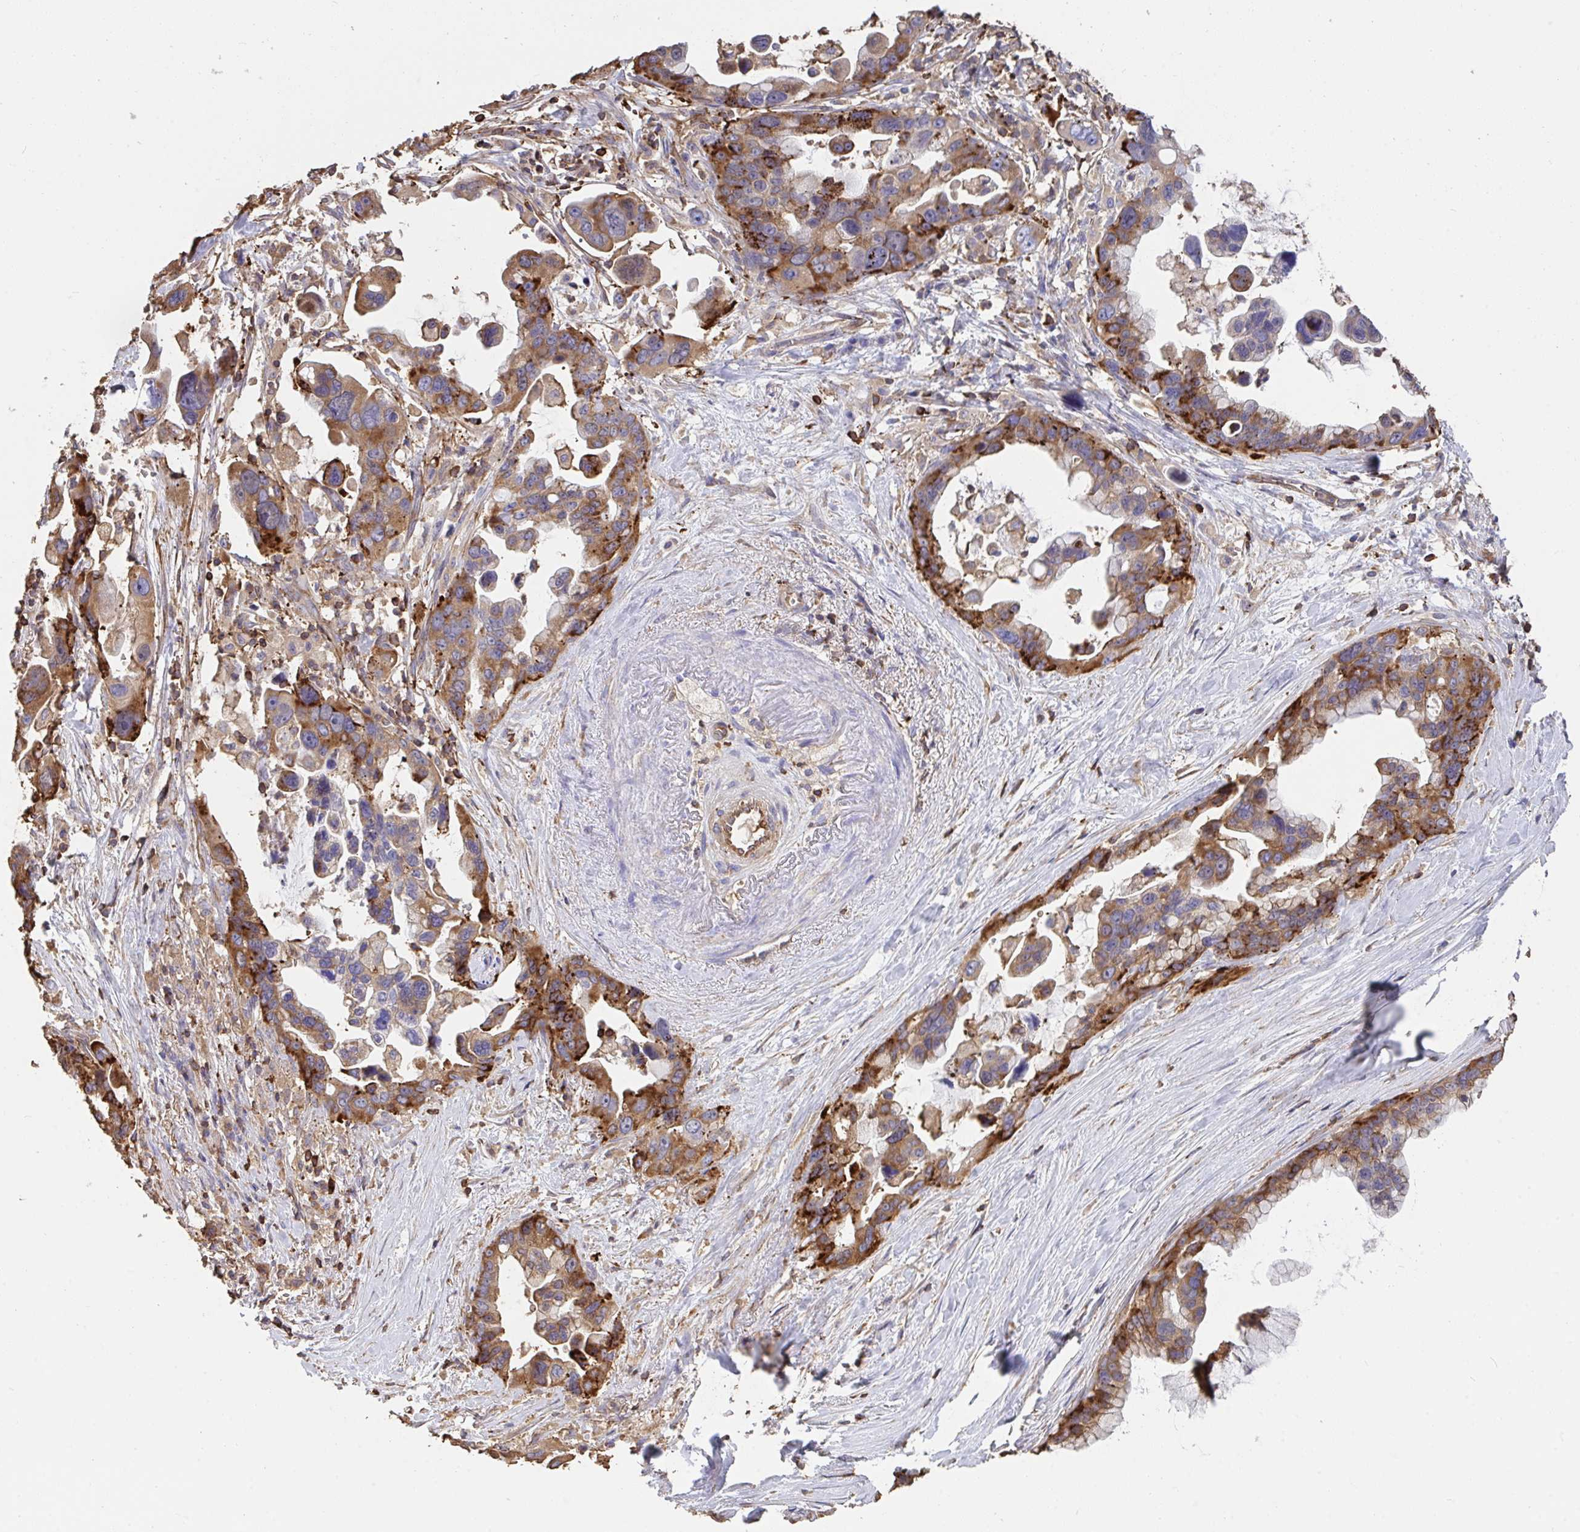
{"staining": {"intensity": "strong", "quantity": "25%-75%", "location": "cytoplasmic/membranous"}, "tissue": "pancreatic cancer", "cell_type": "Tumor cells", "image_type": "cancer", "snomed": [{"axis": "morphology", "description": "Adenocarcinoma, NOS"}, {"axis": "topography", "description": "Pancreas"}], "caption": "Immunohistochemistry (IHC) of pancreatic adenocarcinoma exhibits high levels of strong cytoplasmic/membranous positivity in approximately 25%-75% of tumor cells.", "gene": "CFL1", "patient": {"sex": "female", "age": 83}}